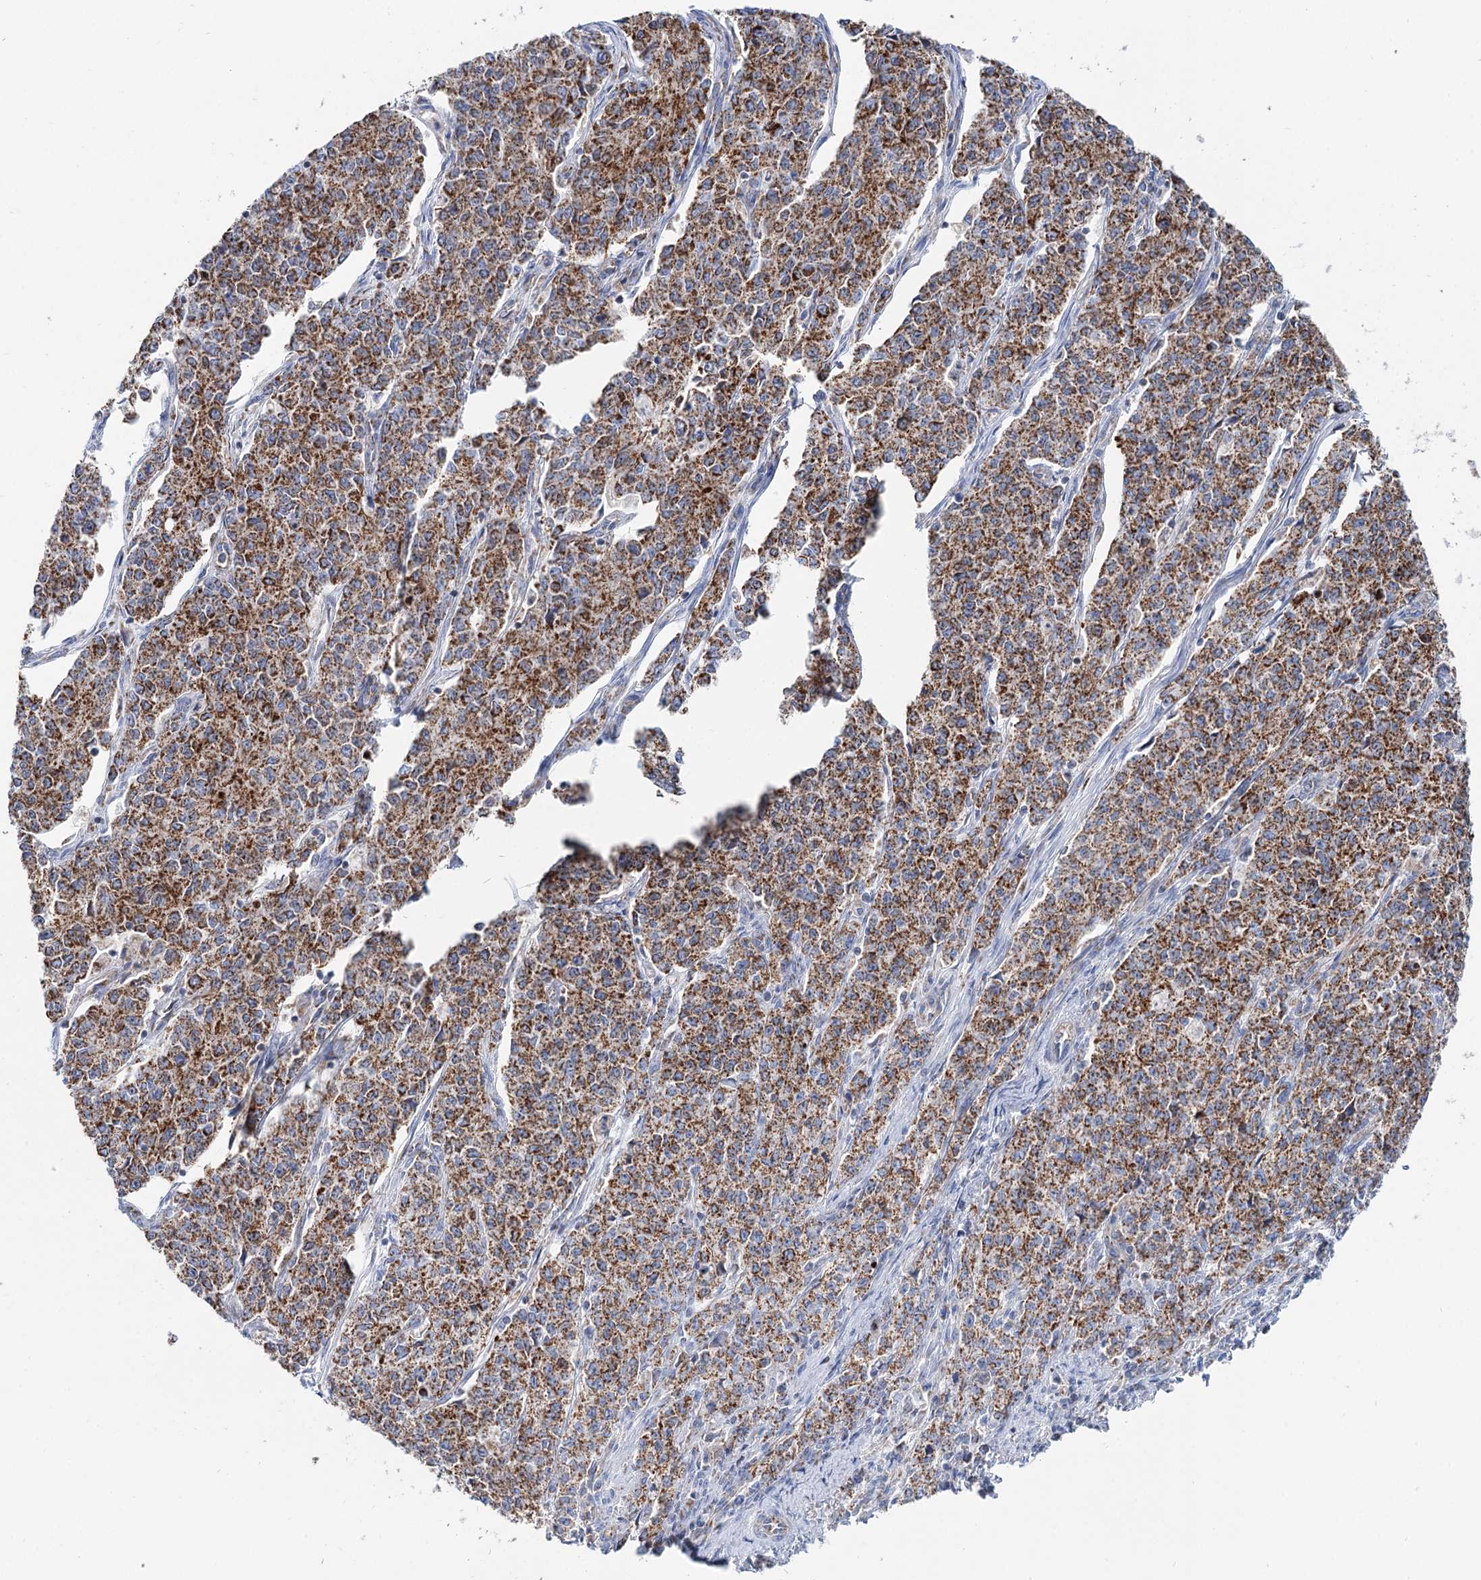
{"staining": {"intensity": "moderate", "quantity": ">75%", "location": "cytoplasmic/membranous"}, "tissue": "endometrial cancer", "cell_type": "Tumor cells", "image_type": "cancer", "snomed": [{"axis": "morphology", "description": "Adenocarcinoma, NOS"}, {"axis": "topography", "description": "Endometrium"}], "caption": "A histopathology image of human adenocarcinoma (endometrial) stained for a protein displays moderate cytoplasmic/membranous brown staining in tumor cells. Using DAB (3,3'-diaminobenzidine) (brown) and hematoxylin (blue) stains, captured at high magnification using brightfield microscopy.", "gene": "MCCC2", "patient": {"sex": "female", "age": 50}}